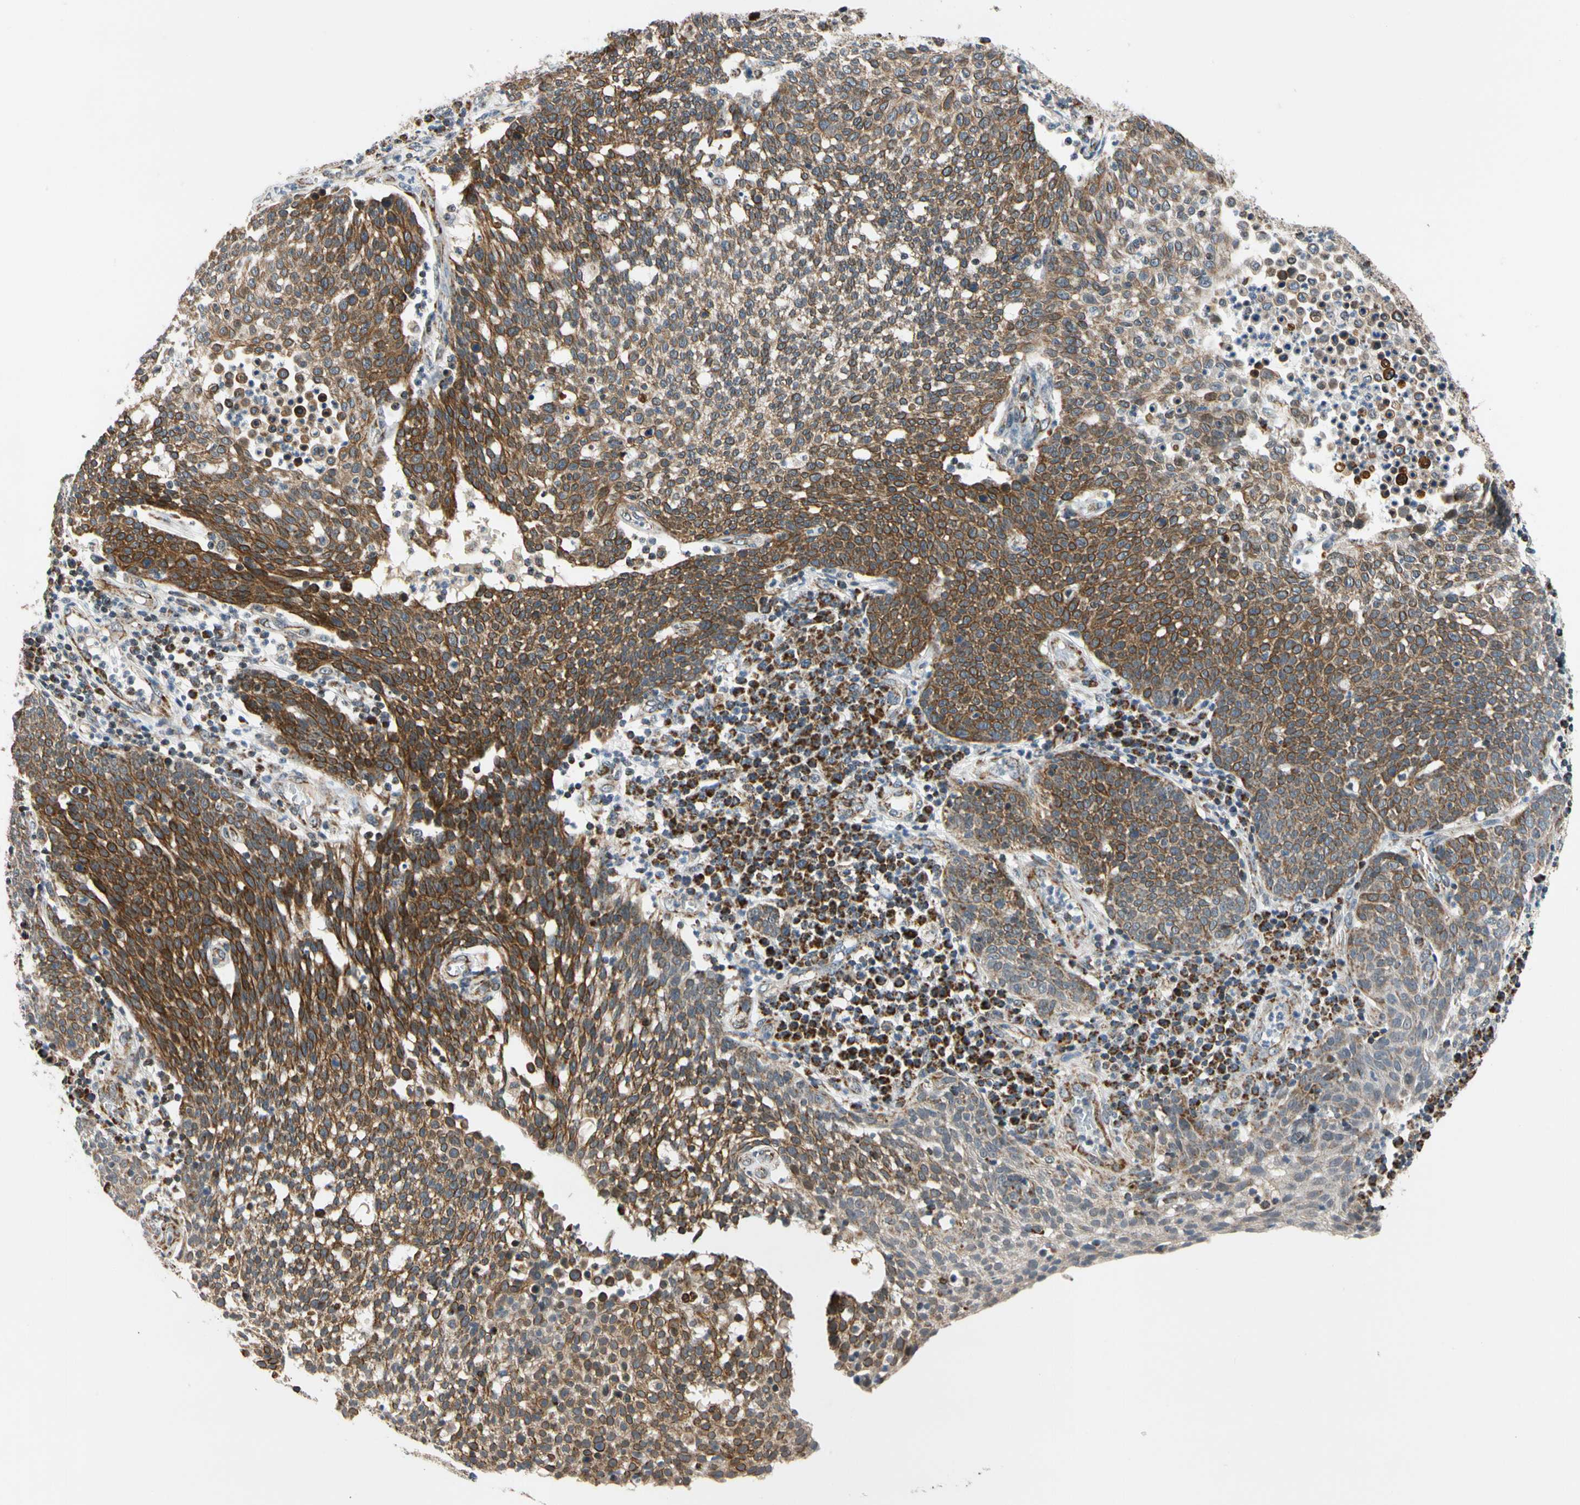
{"staining": {"intensity": "moderate", "quantity": ">75%", "location": "cytoplasmic/membranous"}, "tissue": "cervical cancer", "cell_type": "Tumor cells", "image_type": "cancer", "snomed": [{"axis": "morphology", "description": "Squamous cell carcinoma, NOS"}, {"axis": "topography", "description": "Cervix"}], "caption": "IHC histopathology image of neoplastic tissue: human cervical cancer (squamous cell carcinoma) stained using immunohistochemistry shows medium levels of moderate protein expression localized specifically in the cytoplasmic/membranous of tumor cells, appearing as a cytoplasmic/membranous brown color.", "gene": "KHDC4", "patient": {"sex": "female", "age": 34}}